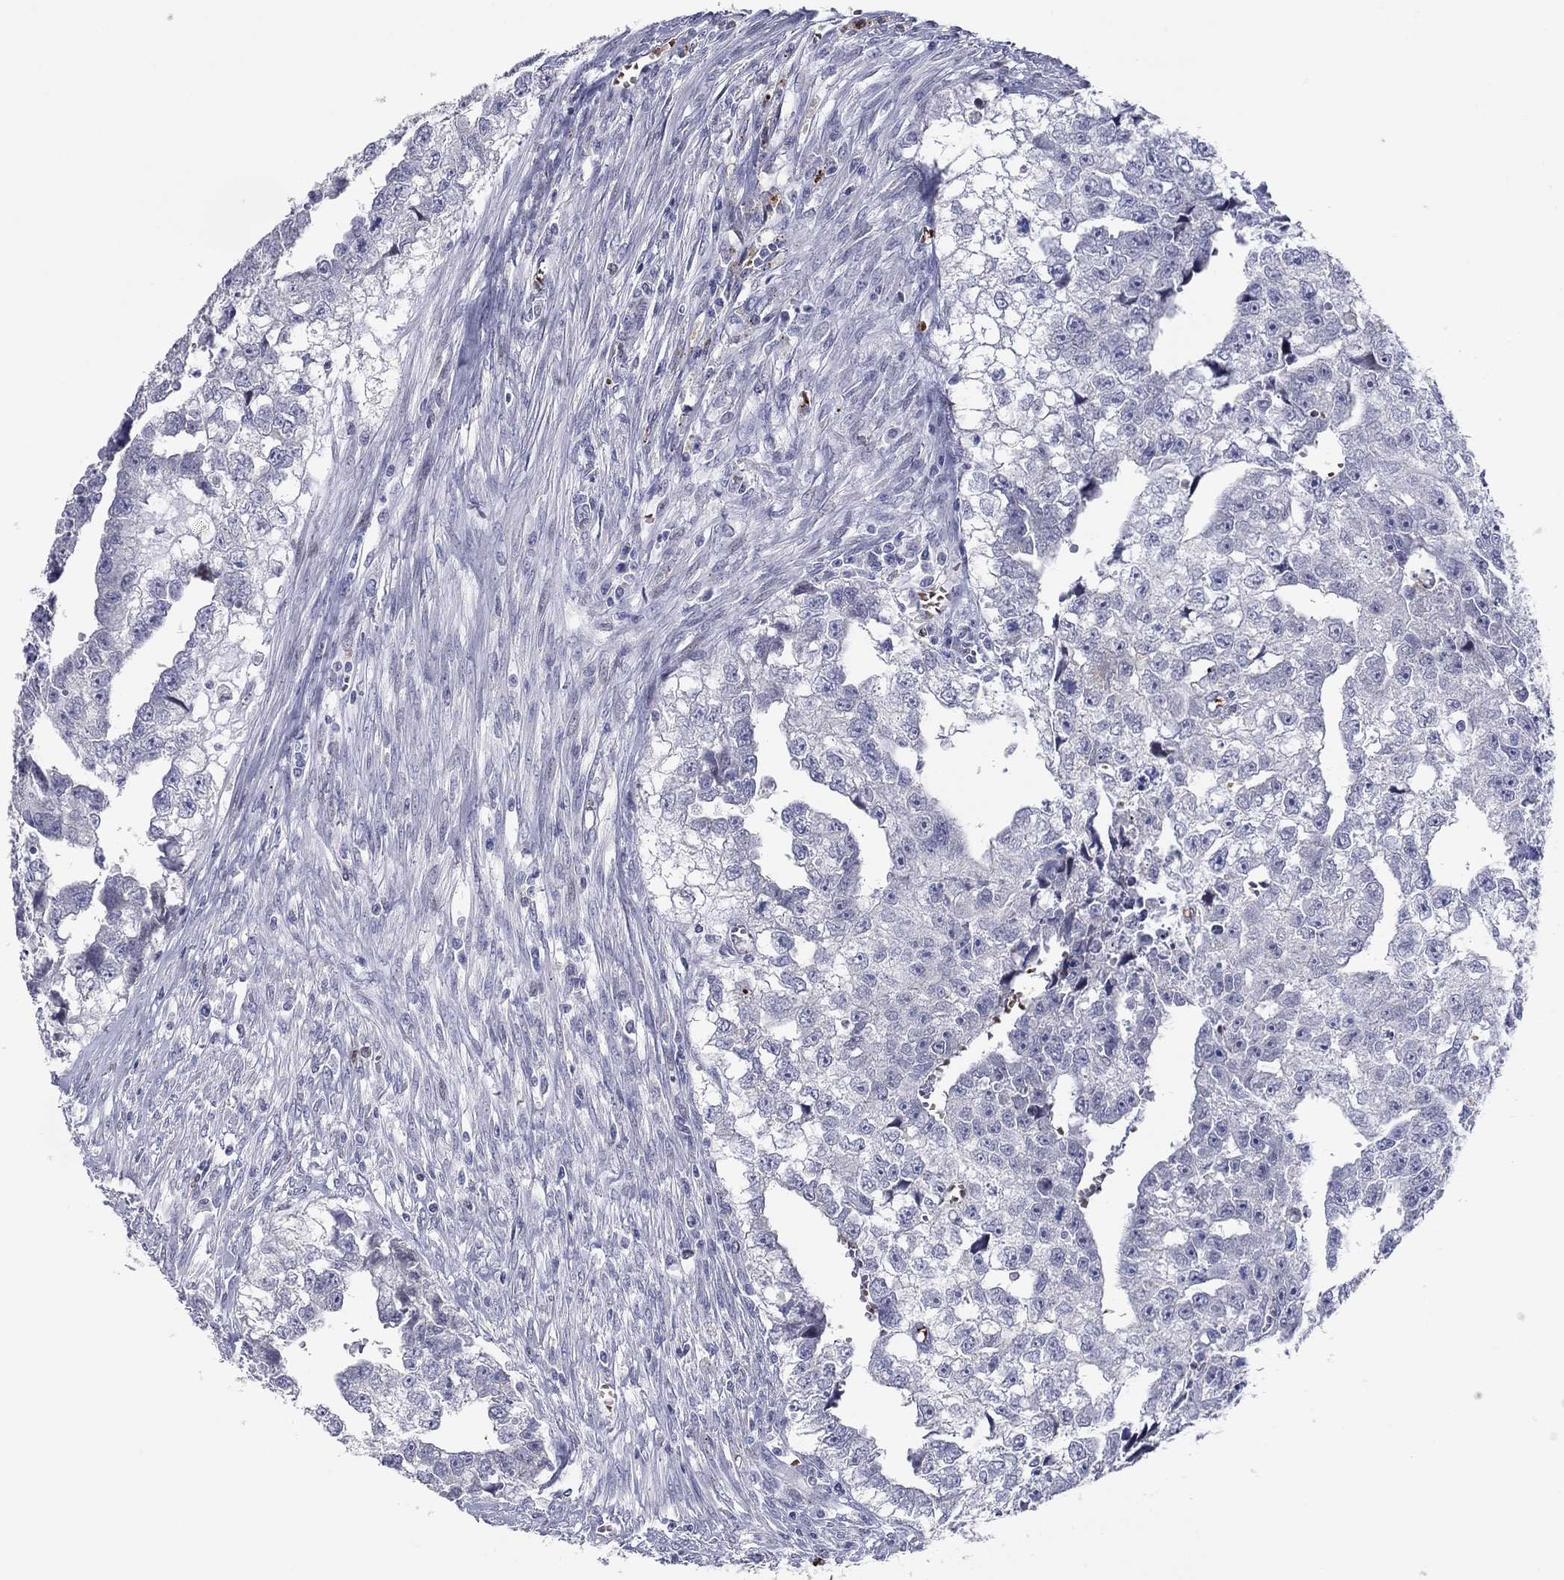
{"staining": {"intensity": "negative", "quantity": "none", "location": "none"}, "tissue": "testis cancer", "cell_type": "Tumor cells", "image_type": "cancer", "snomed": [{"axis": "morphology", "description": "Carcinoma, Embryonal, NOS"}, {"axis": "morphology", "description": "Teratoma, malignant, NOS"}, {"axis": "topography", "description": "Testis"}], "caption": "Immunohistochemical staining of human testis cancer (malignant teratoma) demonstrates no significant staining in tumor cells. (DAB (3,3'-diaminobenzidine) immunohistochemistry (IHC), high magnification).", "gene": "ITGAE", "patient": {"sex": "male", "age": 44}}